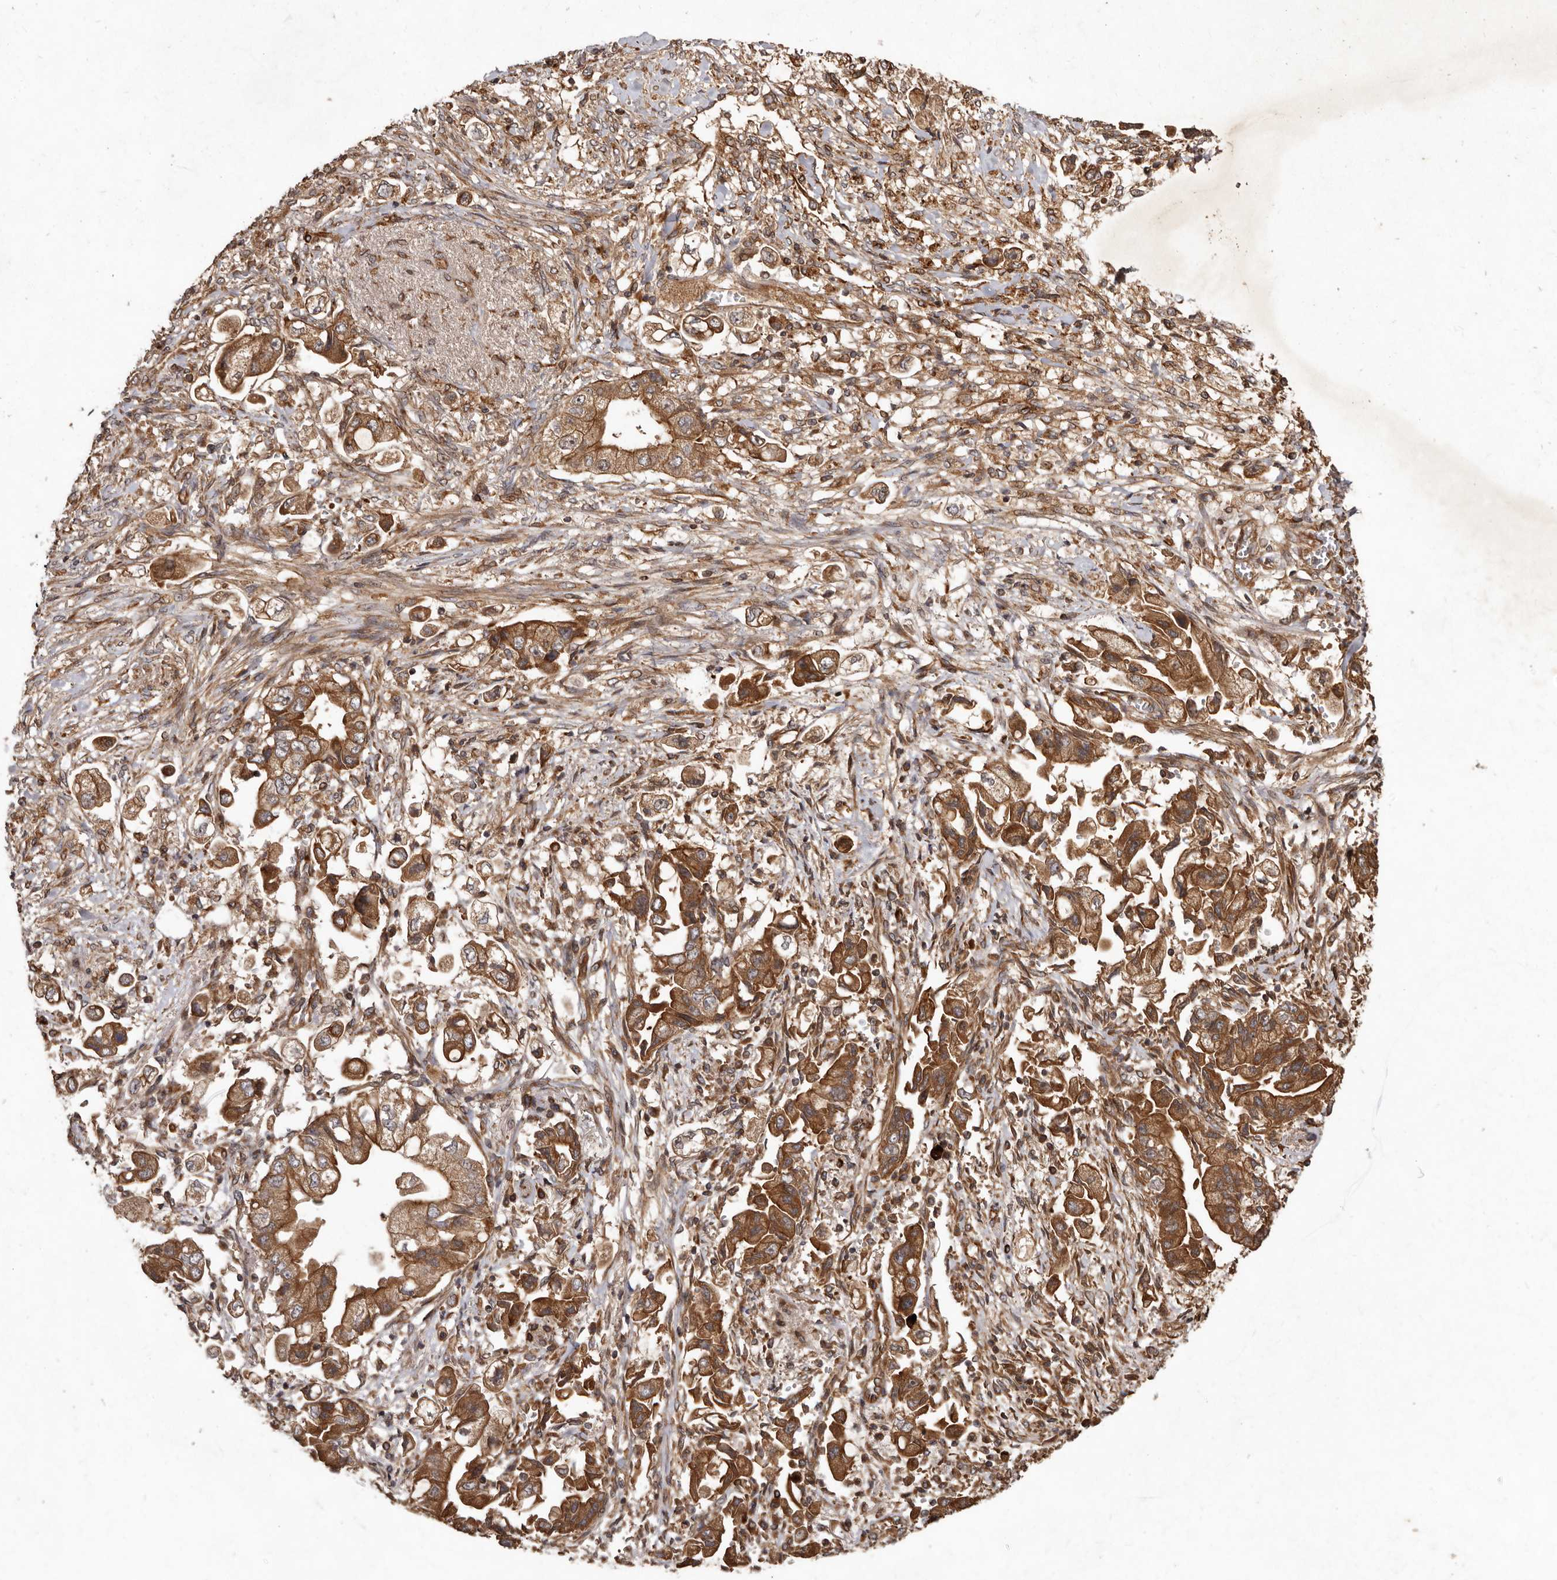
{"staining": {"intensity": "moderate", "quantity": ">75%", "location": "cytoplasmic/membranous"}, "tissue": "stomach cancer", "cell_type": "Tumor cells", "image_type": "cancer", "snomed": [{"axis": "morphology", "description": "Adenocarcinoma, NOS"}, {"axis": "topography", "description": "Stomach"}], "caption": "High-magnification brightfield microscopy of stomach cancer stained with DAB (3,3'-diaminobenzidine) (brown) and counterstained with hematoxylin (blue). tumor cells exhibit moderate cytoplasmic/membranous positivity is identified in approximately>75% of cells.", "gene": "STK36", "patient": {"sex": "male", "age": 62}}